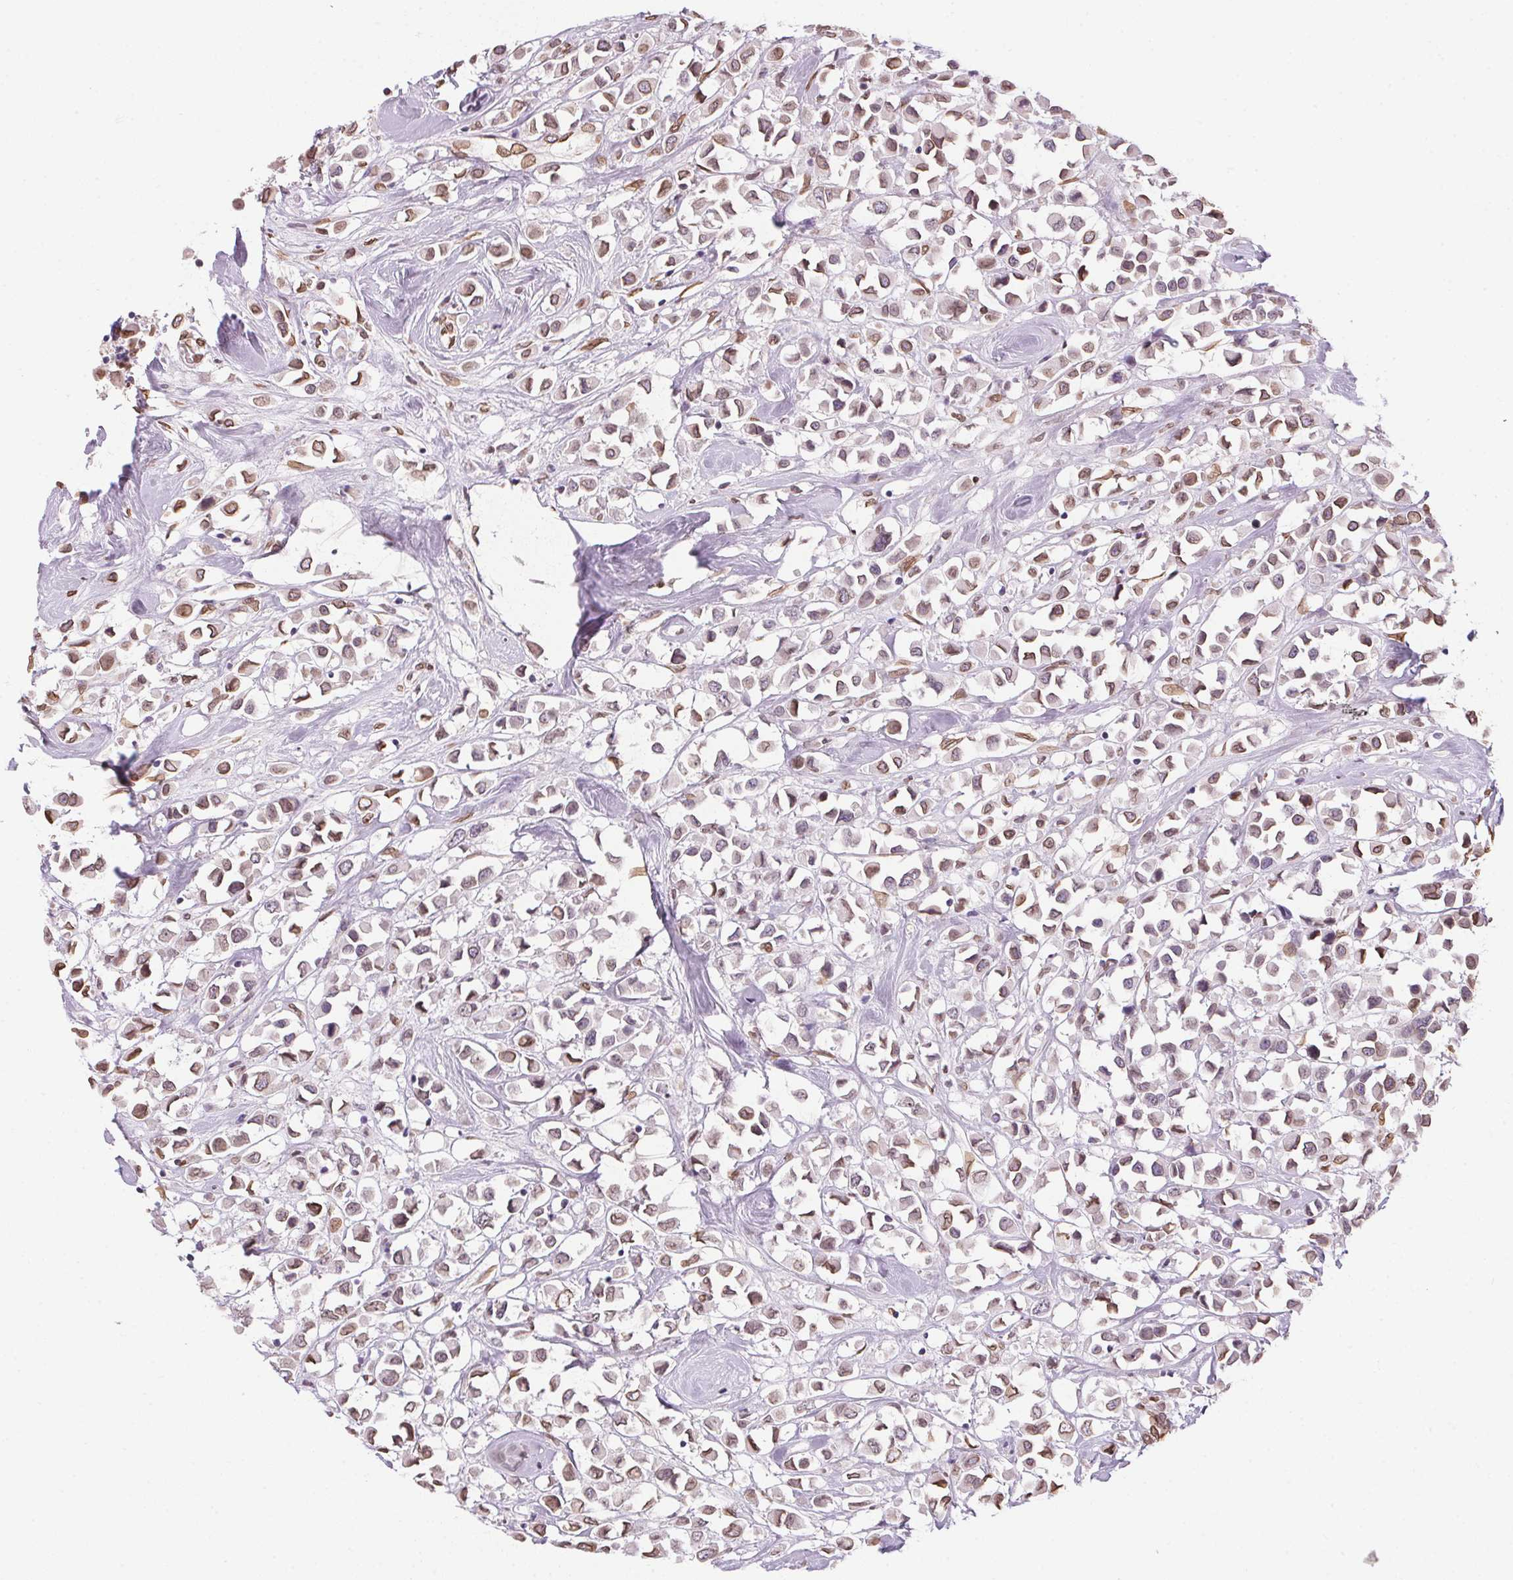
{"staining": {"intensity": "weak", "quantity": "25%-75%", "location": "nuclear"}, "tissue": "breast cancer", "cell_type": "Tumor cells", "image_type": "cancer", "snomed": [{"axis": "morphology", "description": "Duct carcinoma"}, {"axis": "topography", "description": "Breast"}], "caption": "Protein analysis of invasive ductal carcinoma (breast) tissue demonstrates weak nuclear expression in about 25%-75% of tumor cells. The protein is stained brown, and the nuclei are stained in blue (DAB (3,3'-diaminobenzidine) IHC with brightfield microscopy, high magnification).", "gene": "TMEM175", "patient": {"sex": "female", "age": 61}}